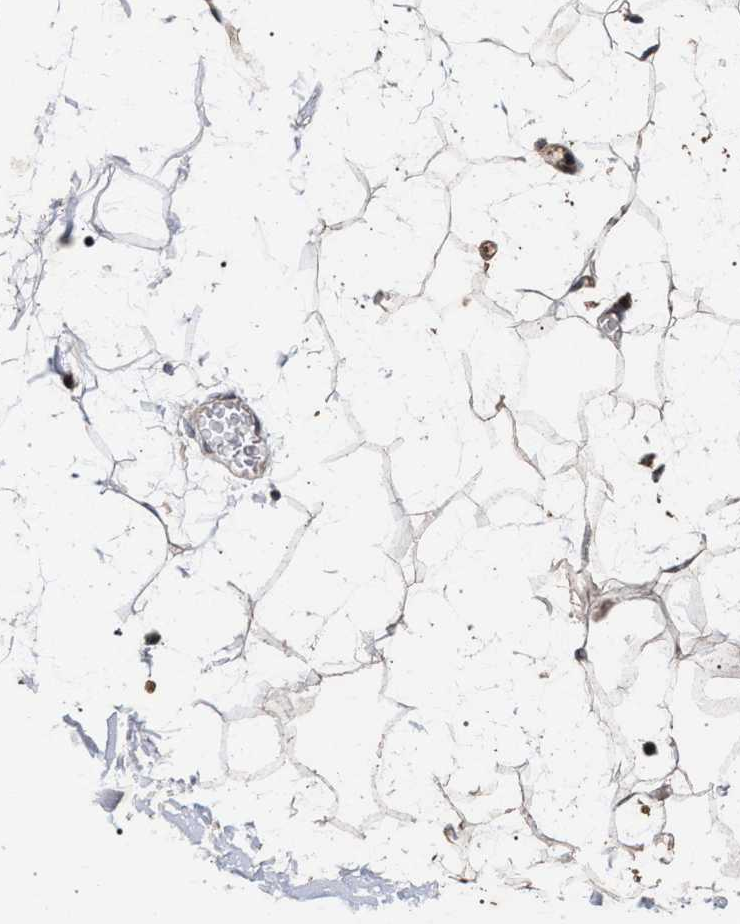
{"staining": {"intensity": "moderate", "quantity": "<25%", "location": "cytoplasmic/membranous"}, "tissue": "adipose tissue", "cell_type": "Adipocytes", "image_type": "normal", "snomed": [{"axis": "morphology", "description": "Normal tissue, NOS"}, {"axis": "topography", "description": "Soft tissue"}], "caption": "Protein expression analysis of benign adipose tissue reveals moderate cytoplasmic/membranous expression in about <25% of adipocytes.", "gene": "ACOX1", "patient": {"sex": "male", "age": 72}}